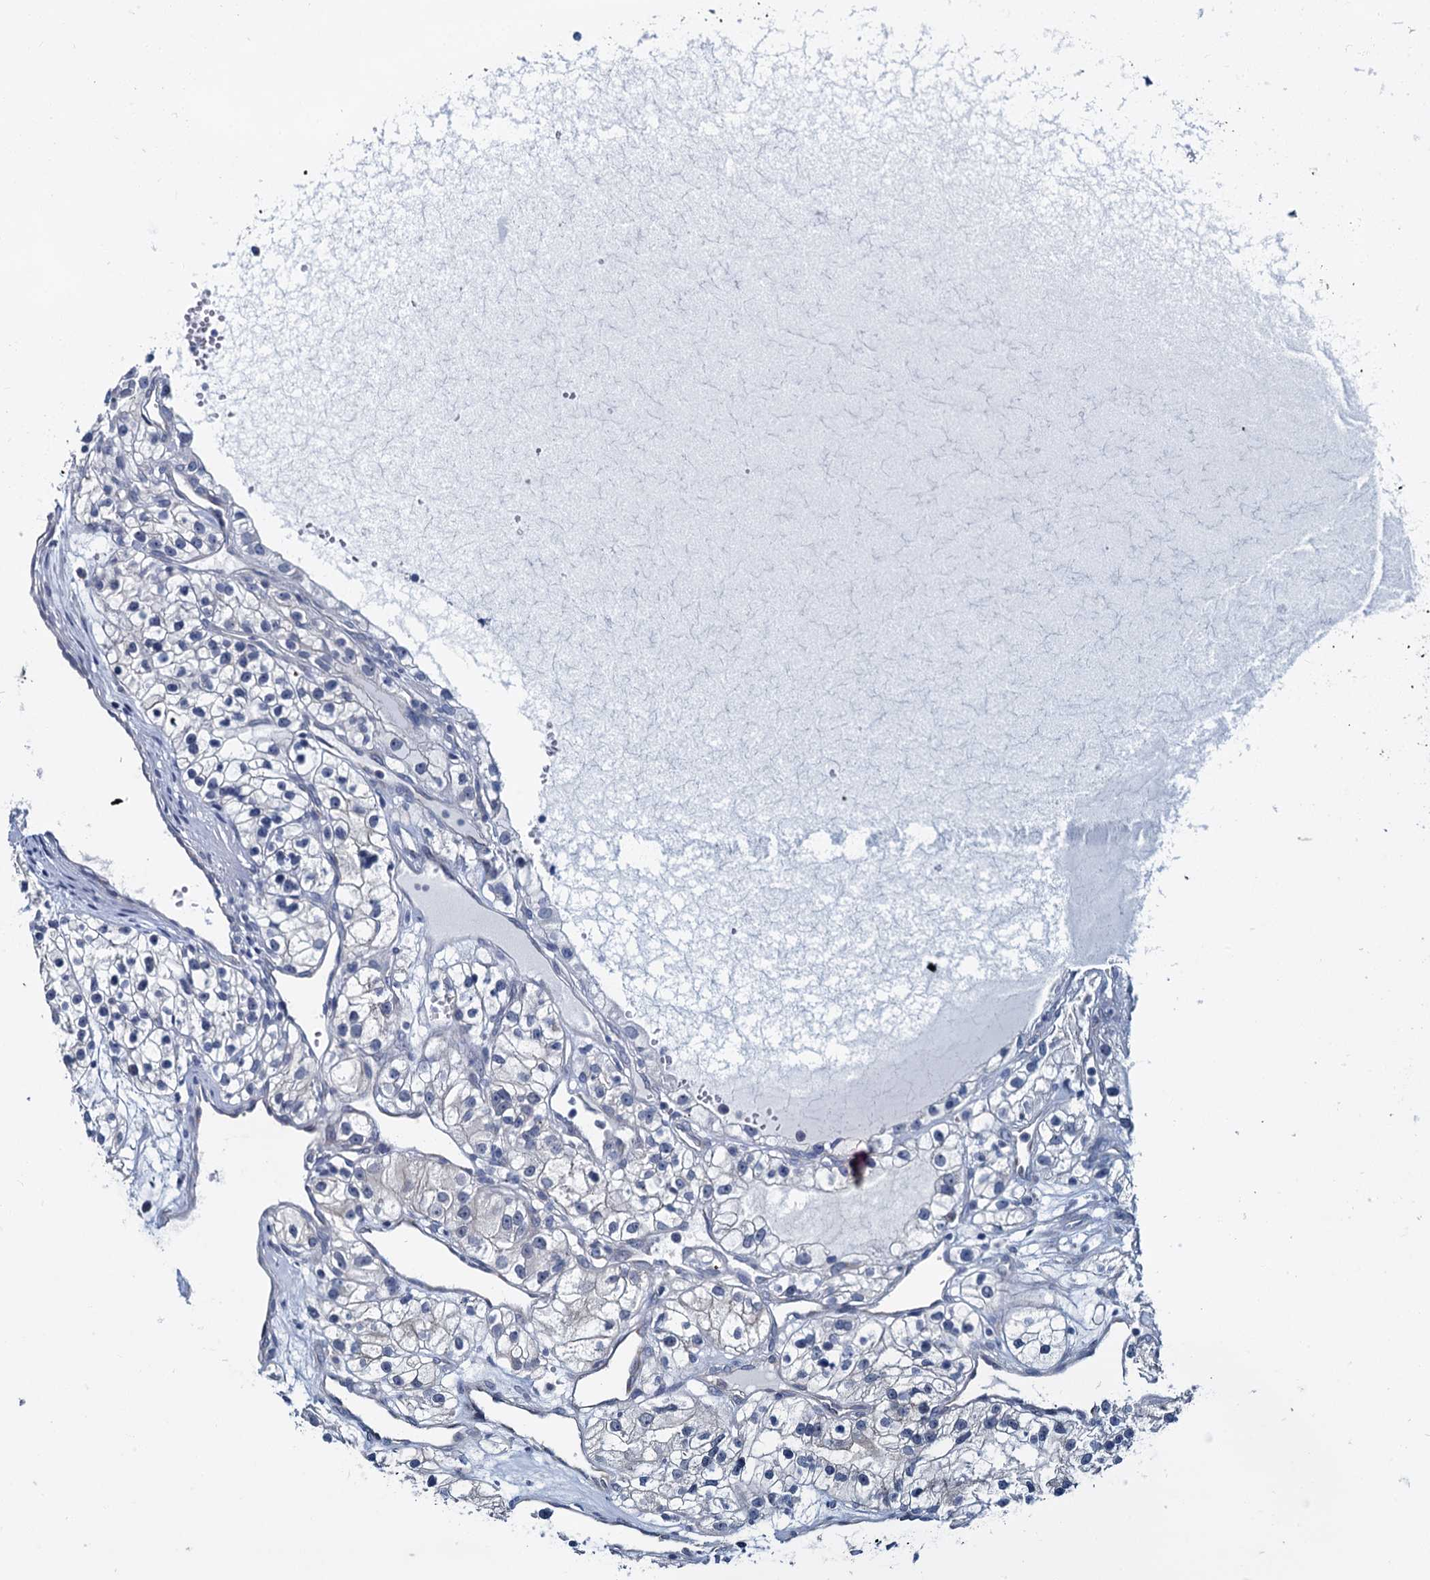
{"staining": {"intensity": "negative", "quantity": "none", "location": "none"}, "tissue": "renal cancer", "cell_type": "Tumor cells", "image_type": "cancer", "snomed": [{"axis": "morphology", "description": "Adenocarcinoma, NOS"}, {"axis": "topography", "description": "Kidney"}], "caption": "High magnification brightfield microscopy of renal cancer stained with DAB (brown) and counterstained with hematoxylin (blue): tumor cells show no significant expression.", "gene": "MIOX", "patient": {"sex": "female", "age": 57}}